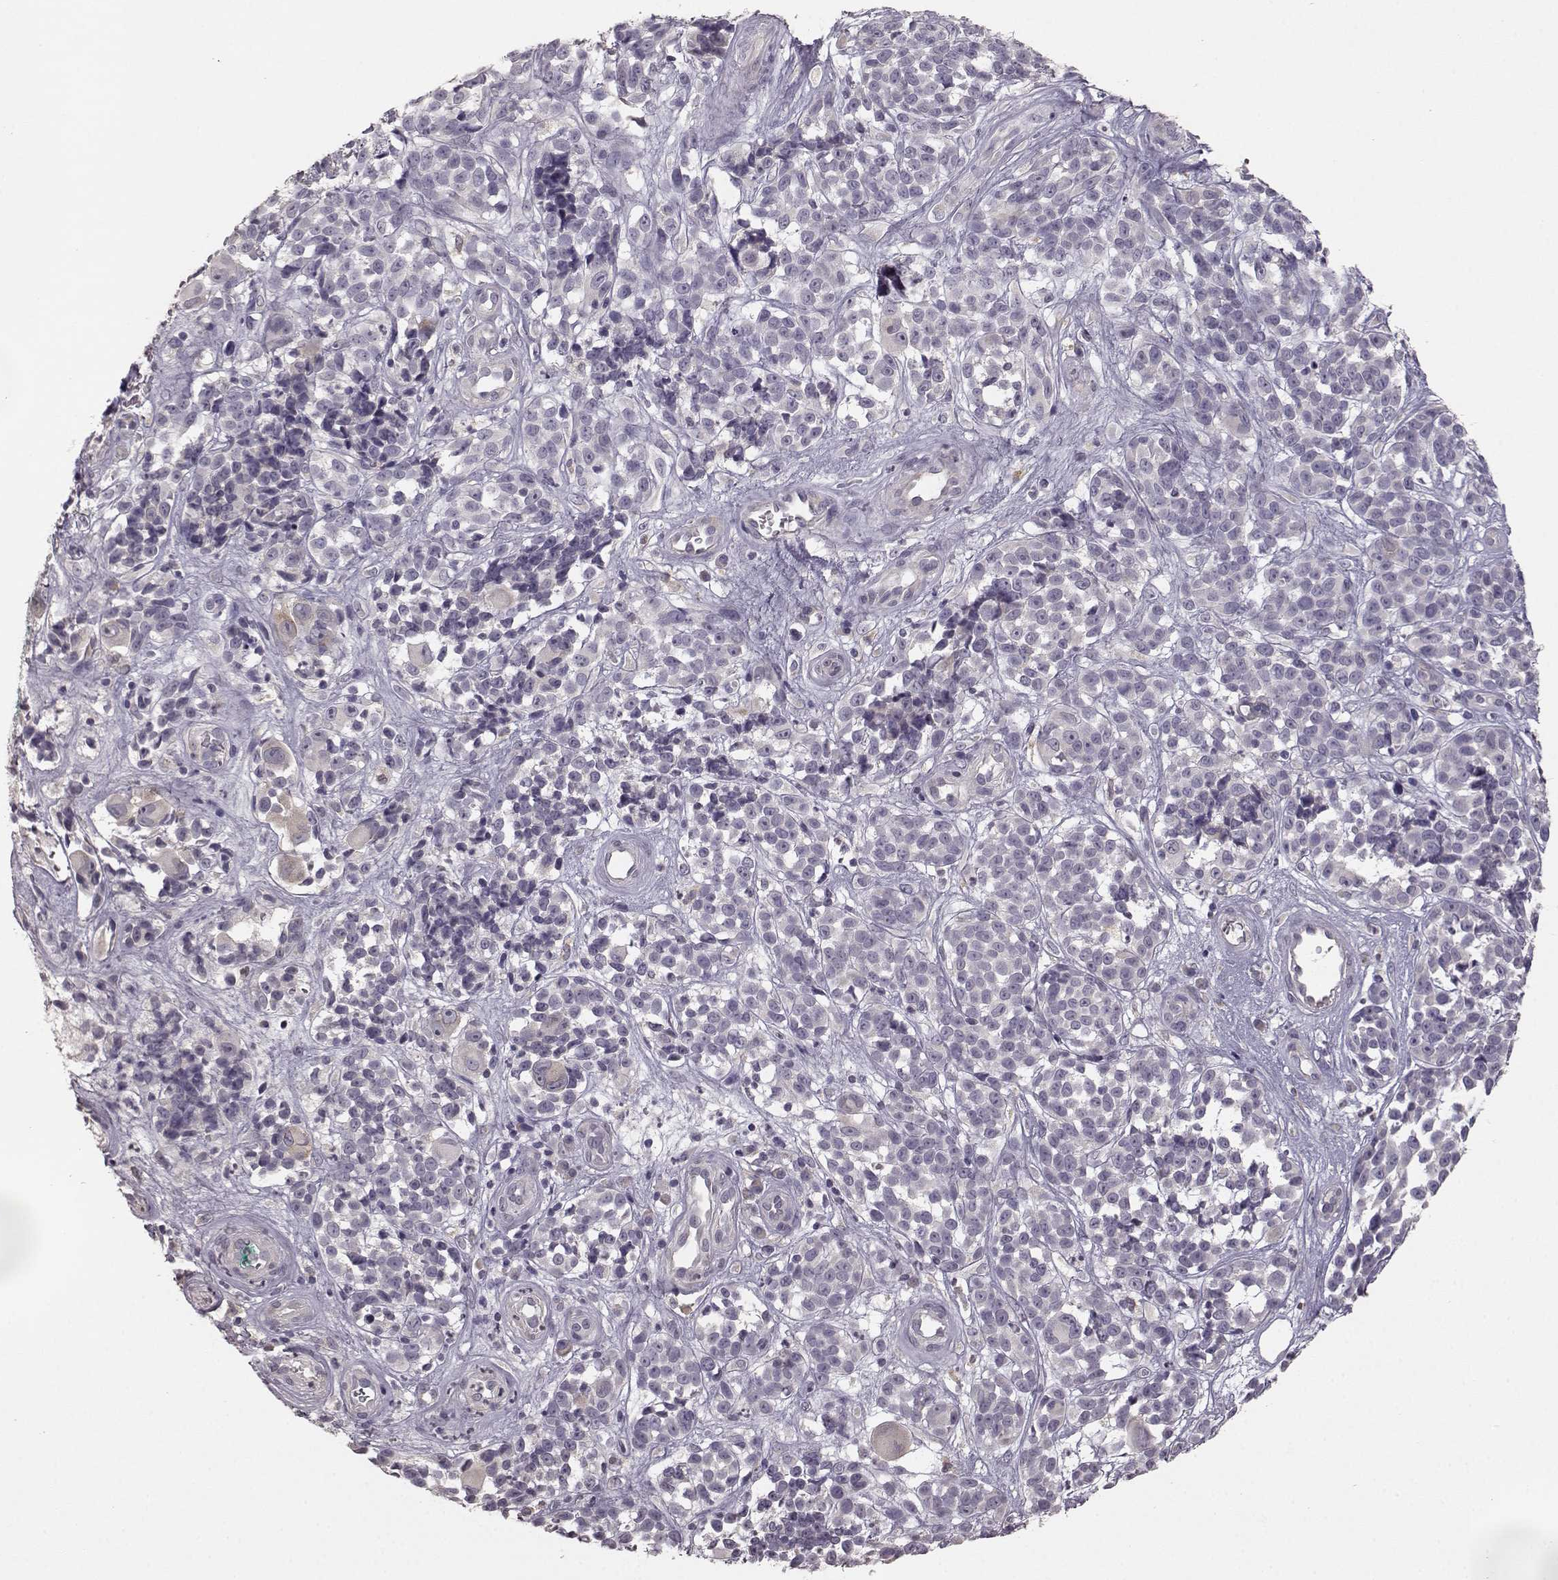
{"staining": {"intensity": "negative", "quantity": "none", "location": "none"}, "tissue": "melanoma", "cell_type": "Tumor cells", "image_type": "cancer", "snomed": [{"axis": "morphology", "description": "Malignant melanoma, NOS"}, {"axis": "topography", "description": "Skin"}], "caption": "A high-resolution micrograph shows immunohistochemistry staining of malignant melanoma, which shows no significant staining in tumor cells.", "gene": "GHR", "patient": {"sex": "female", "age": 88}}